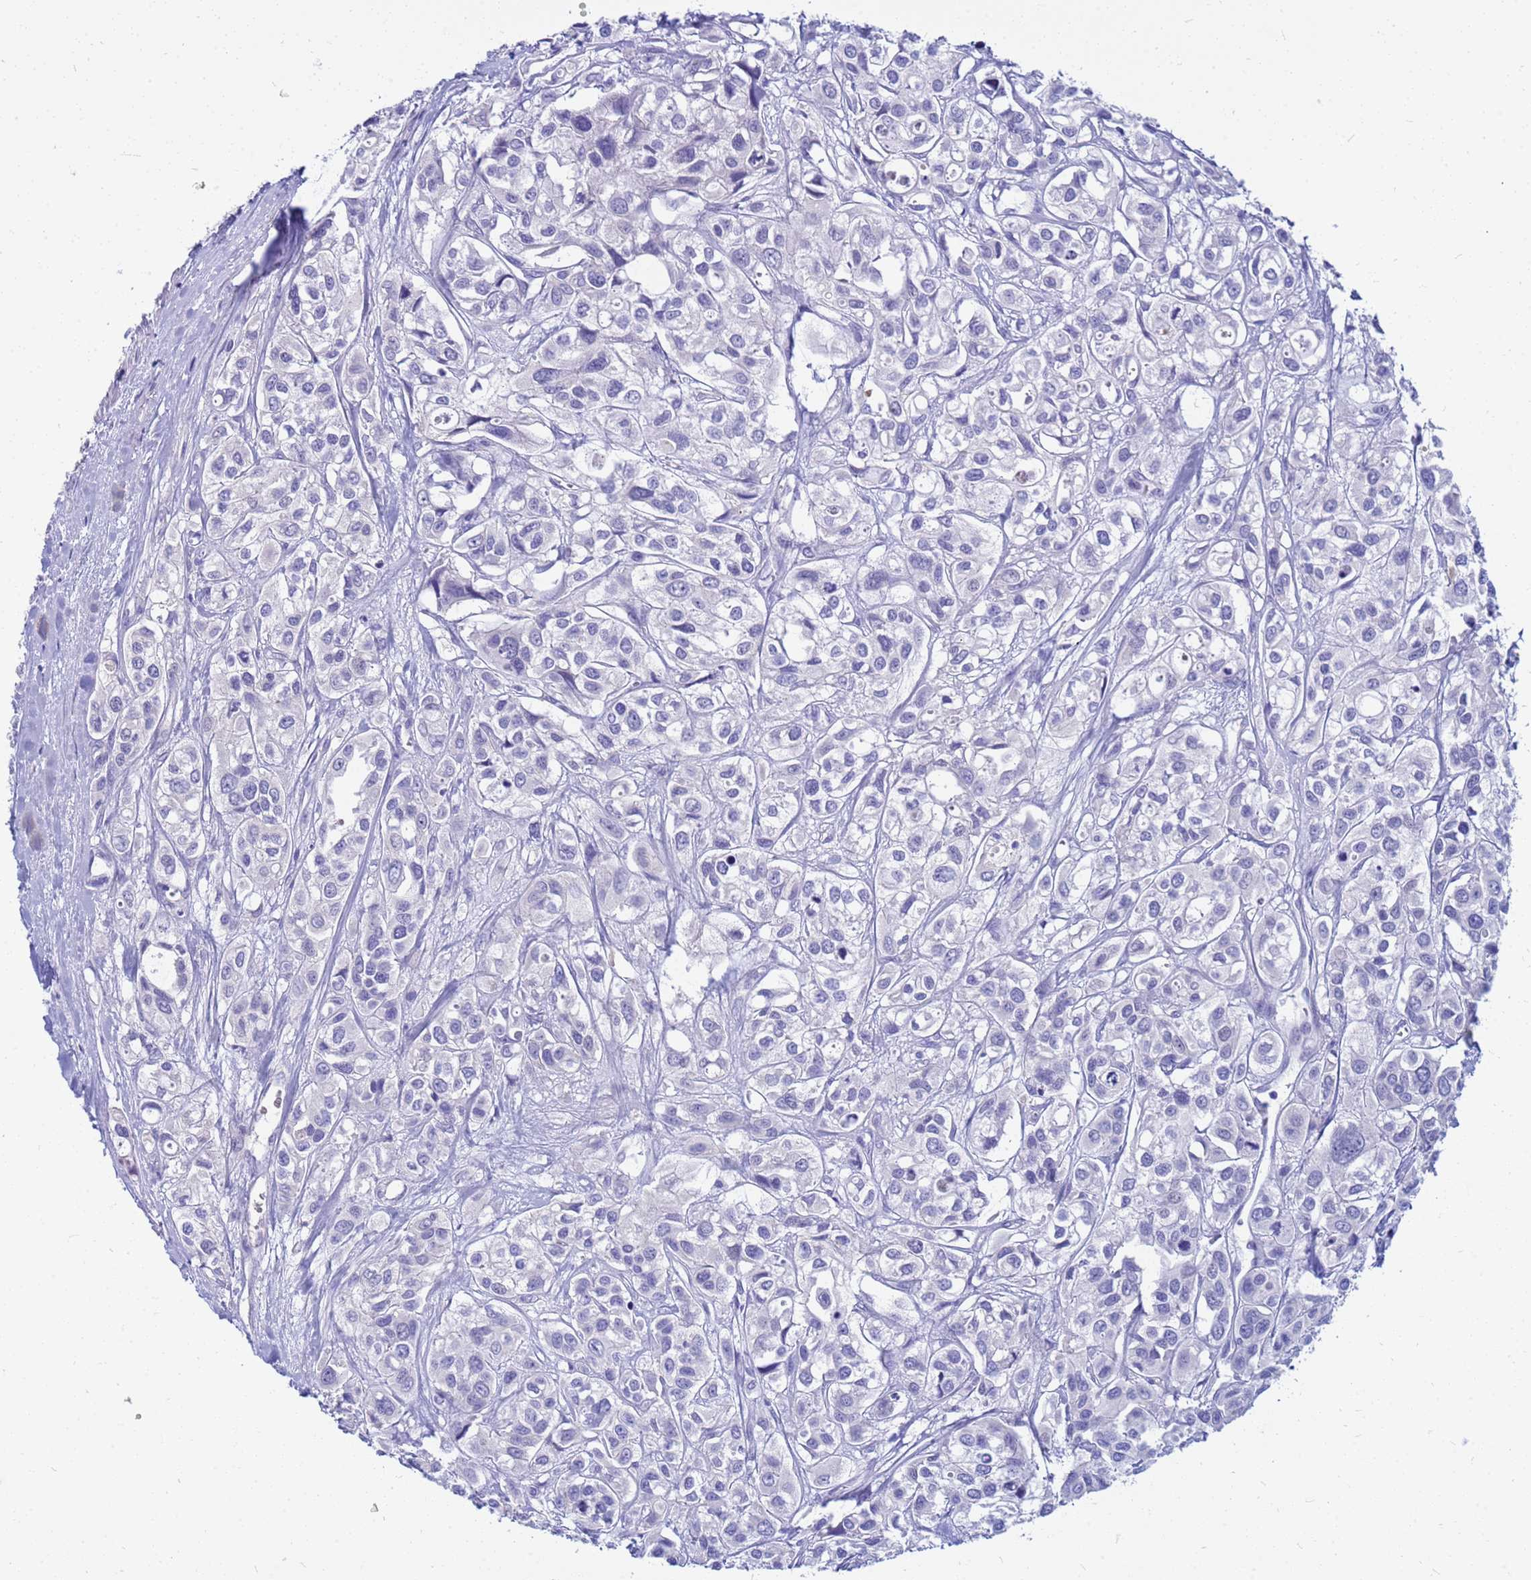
{"staining": {"intensity": "negative", "quantity": "none", "location": "none"}, "tissue": "urothelial cancer", "cell_type": "Tumor cells", "image_type": "cancer", "snomed": [{"axis": "morphology", "description": "Urothelial carcinoma, High grade"}, {"axis": "topography", "description": "Urinary bladder"}], "caption": "Urothelial carcinoma (high-grade) was stained to show a protein in brown. There is no significant positivity in tumor cells. (Immunohistochemistry, brightfield microscopy, high magnification).", "gene": "DPRX", "patient": {"sex": "male", "age": 67}}